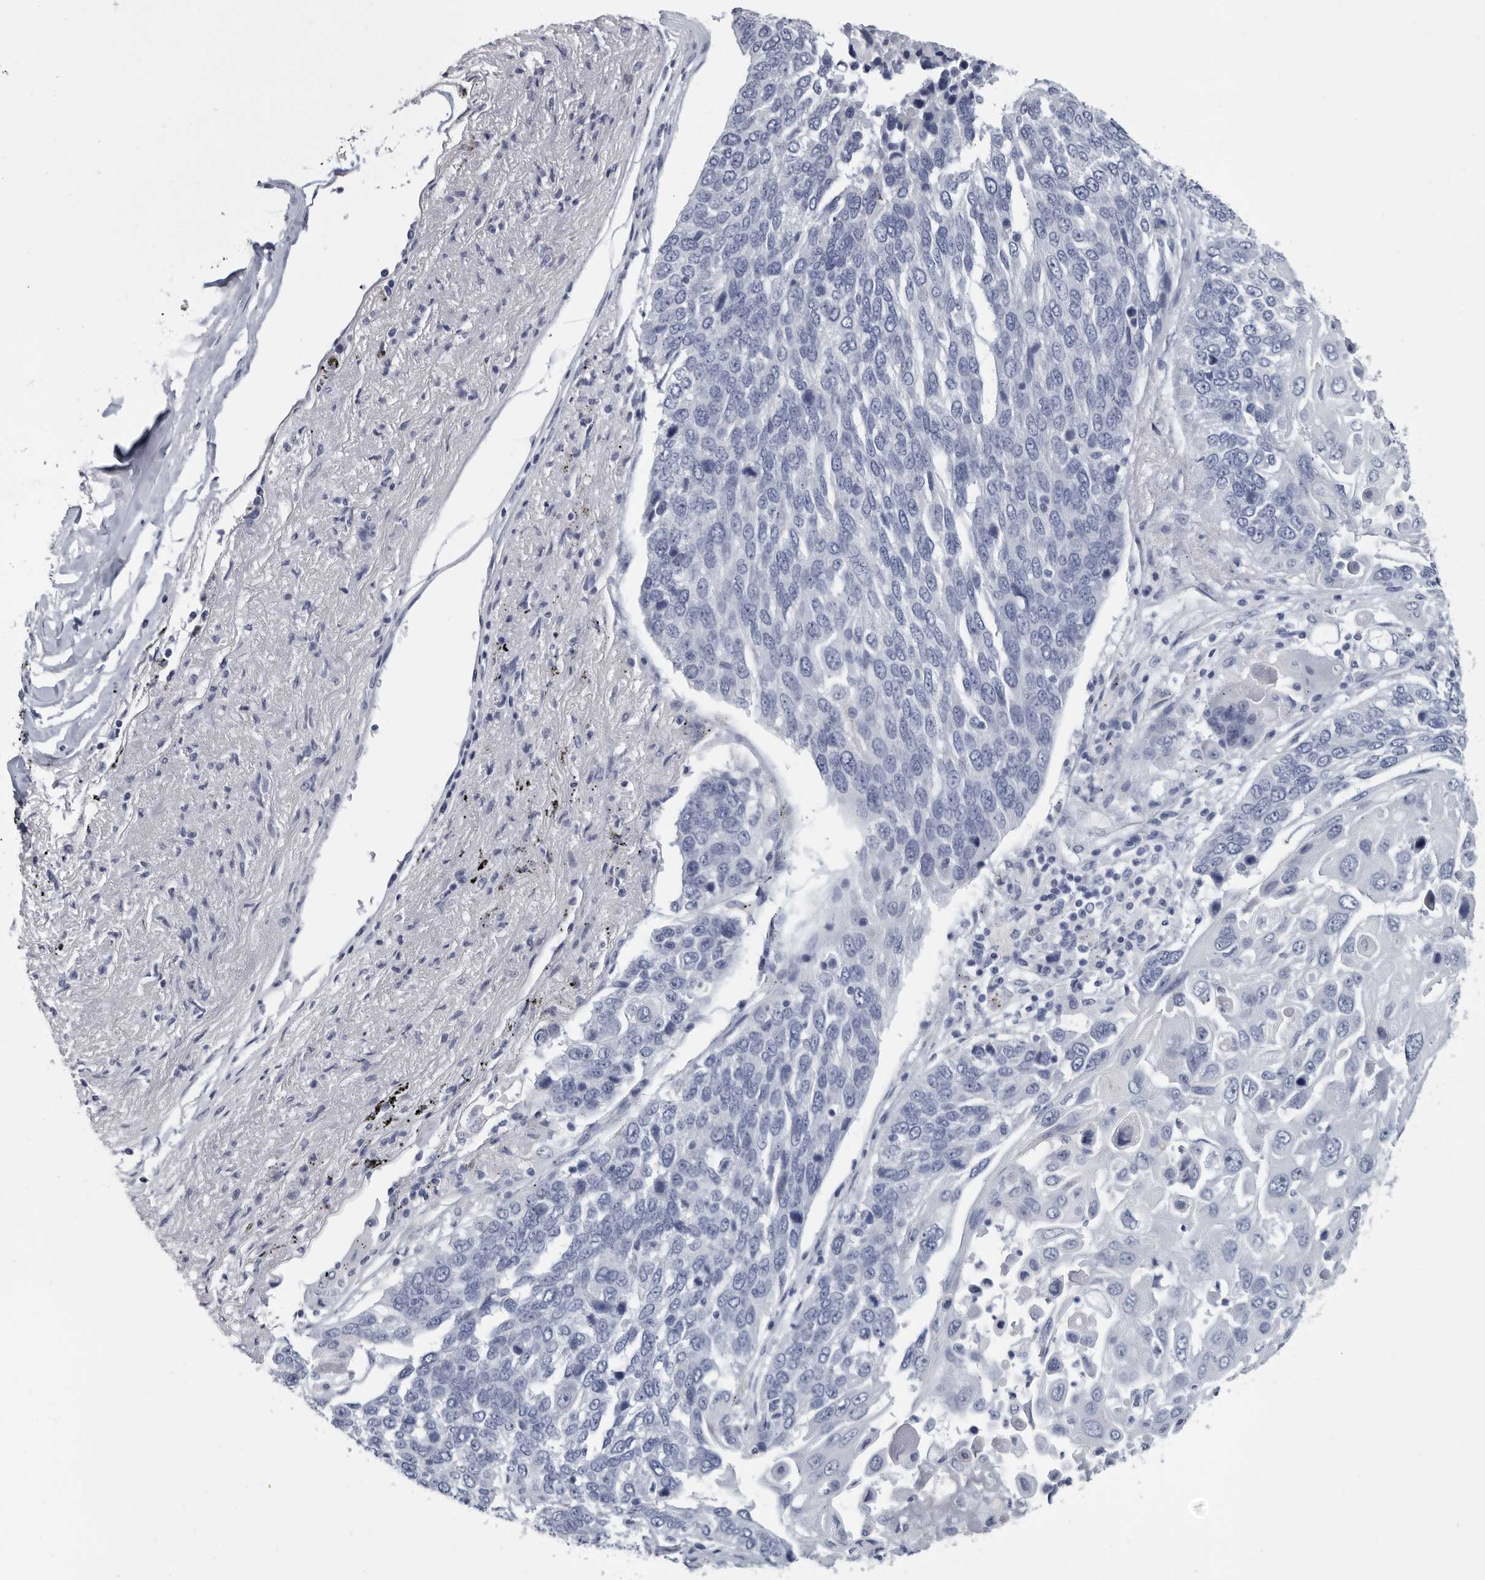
{"staining": {"intensity": "negative", "quantity": "none", "location": "none"}, "tissue": "lung cancer", "cell_type": "Tumor cells", "image_type": "cancer", "snomed": [{"axis": "morphology", "description": "Squamous cell carcinoma, NOS"}, {"axis": "topography", "description": "Lung"}], "caption": "The immunohistochemistry photomicrograph has no significant expression in tumor cells of lung cancer tissue.", "gene": "WRAP73", "patient": {"sex": "male", "age": 66}}